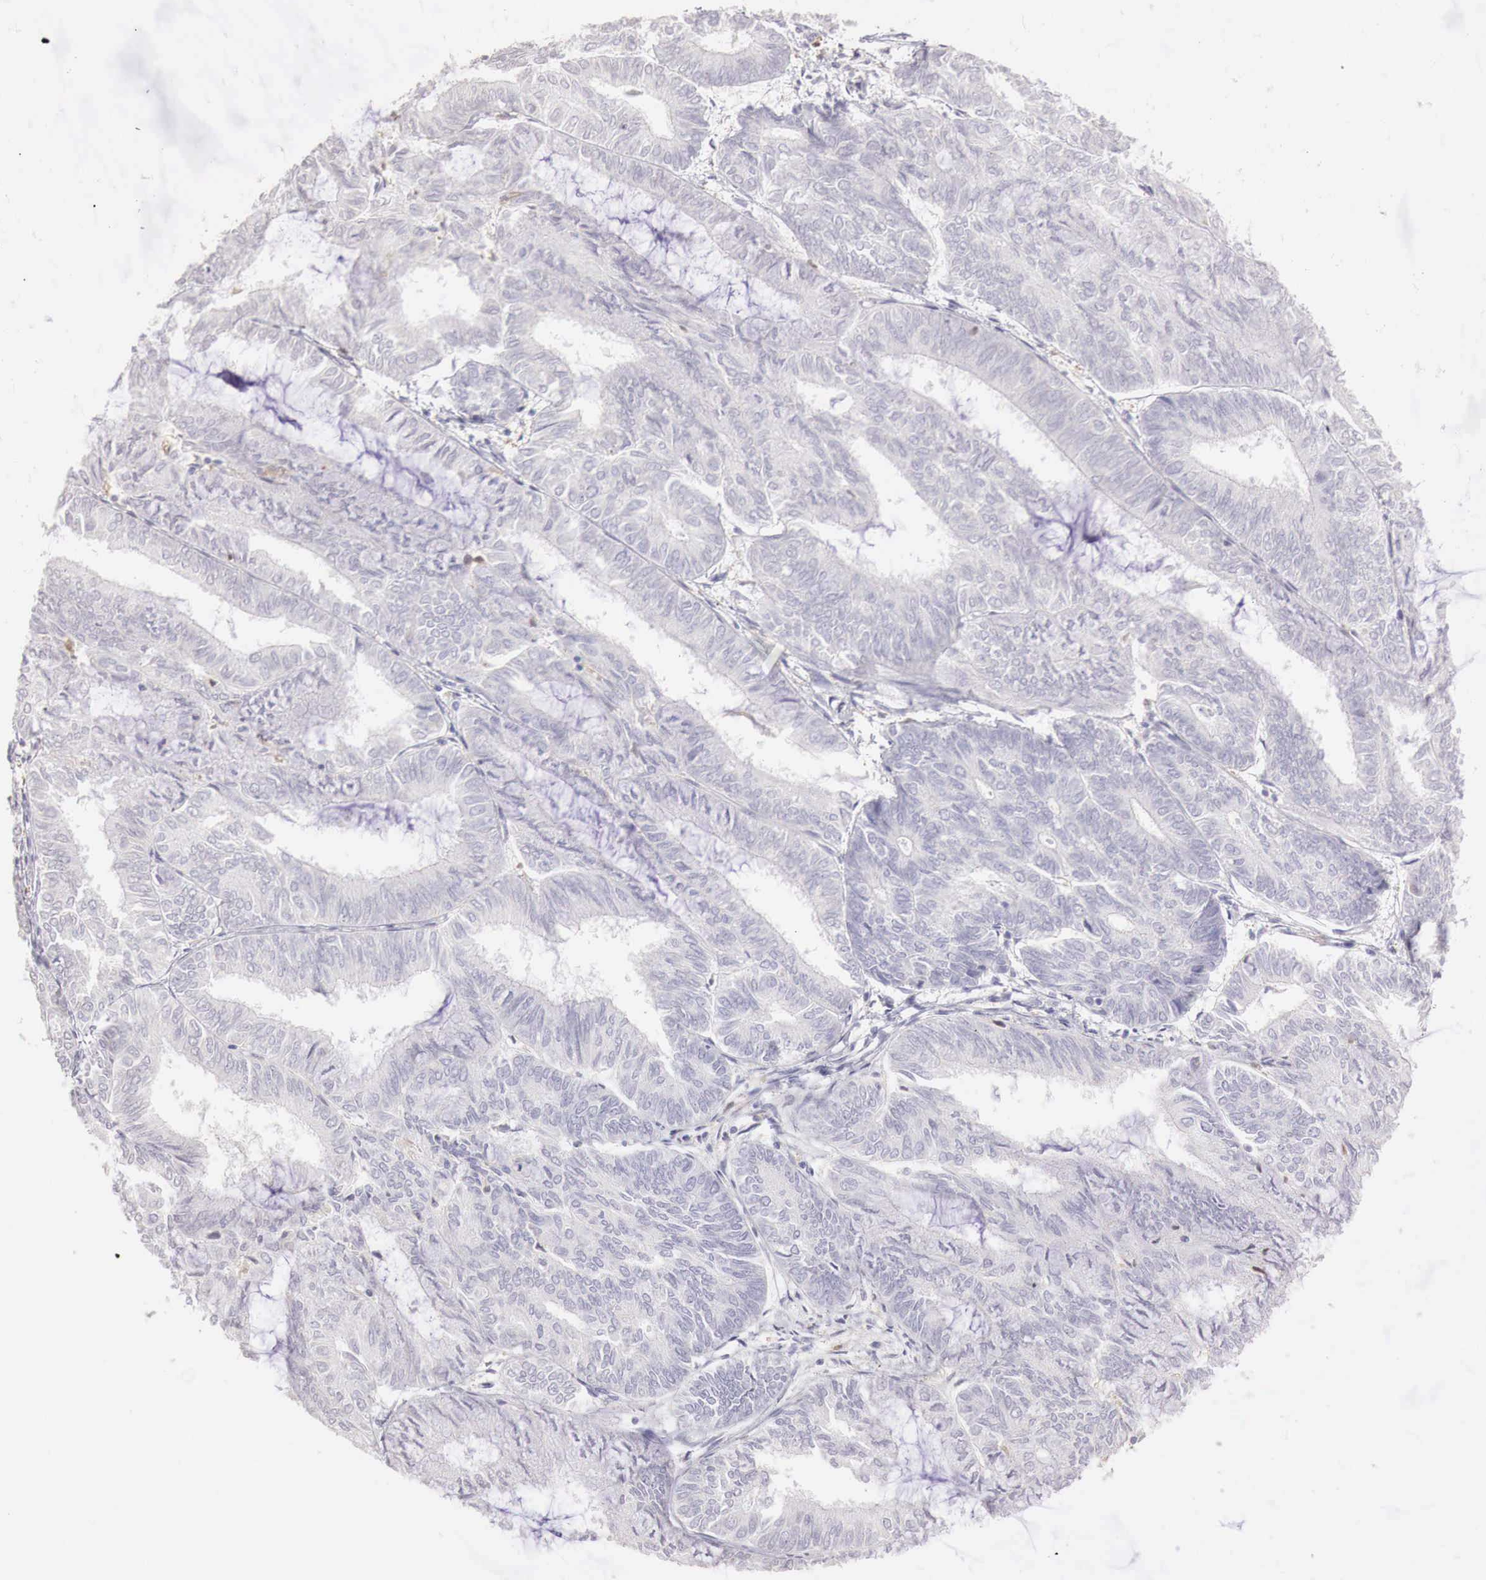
{"staining": {"intensity": "negative", "quantity": "none", "location": "none"}, "tissue": "endometrial cancer", "cell_type": "Tumor cells", "image_type": "cancer", "snomed": [{"axis": "morphology", "description": "Adenocarcinoma, NOS"}, {"axis": "topography", "description": "Endometrium"}], "caption": "An IHC image of adenocarcinoma (endometrial) is shown. There is no staining in tumor cells of adenocarcinoma (endometrial).", "gene": "RENBP", "patient": {"sex": "female", "age": 59}}